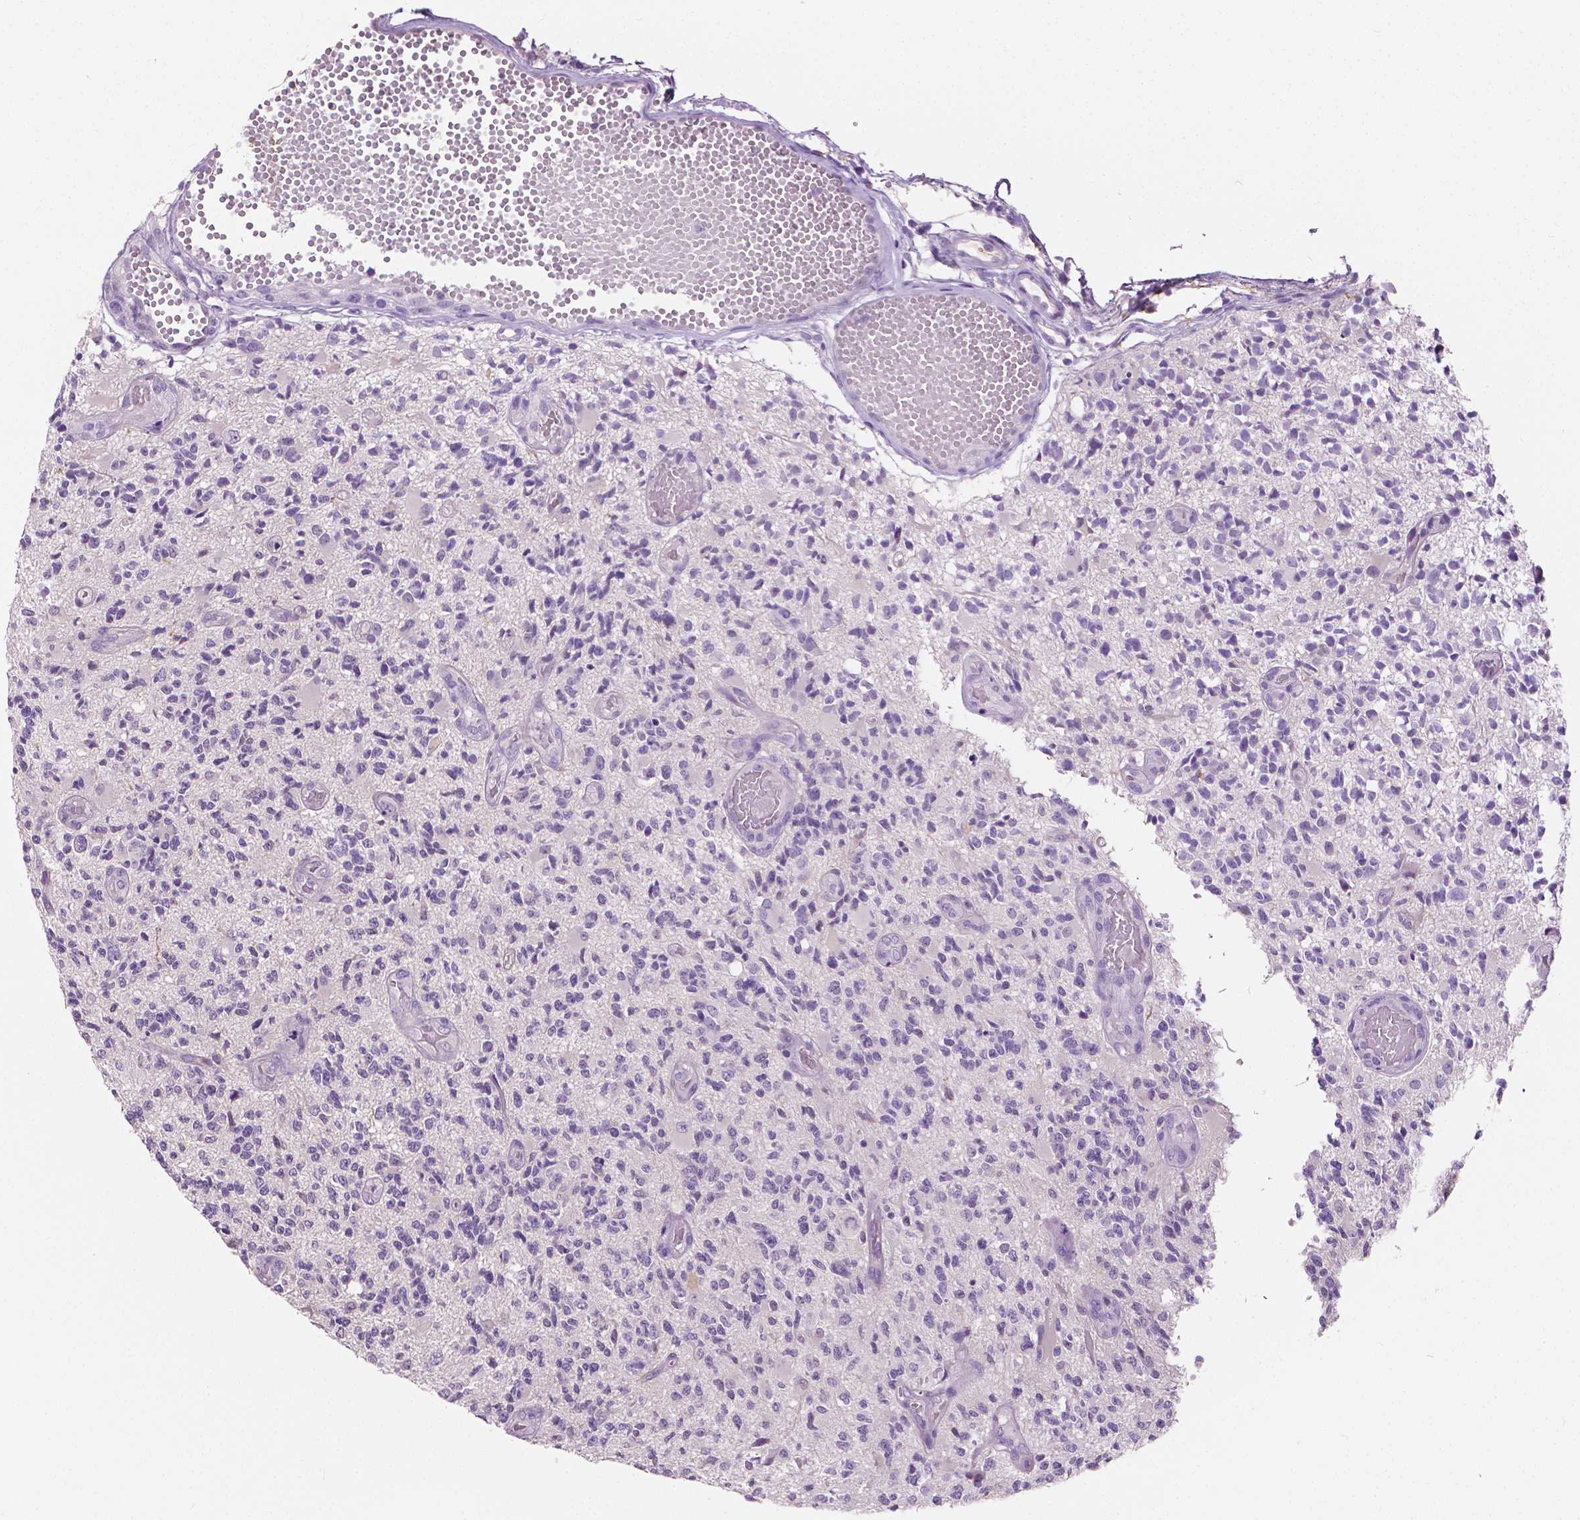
{"staining": {"intensity": "negative", "quantity": "none", "location": "none"}, "tissue": "glioma", "cell_type": "Tumor cells", "image_type": "cancer", "snomed": [{"axis": "morphology", "description": "Glioma, malignant, High grade"}, {"axis": "topography", "description": "Brain"}], "caption": "High magnification brightfield microscopy of malignant high-grade glioma stained with DAB (3,3'-diaminobenzidine) (brown) and counterstained with hematoxylin (blue): tumor cells show no significant expression.", "gene": "TKFC", "patient": {"sex": "female", "age": 63}}